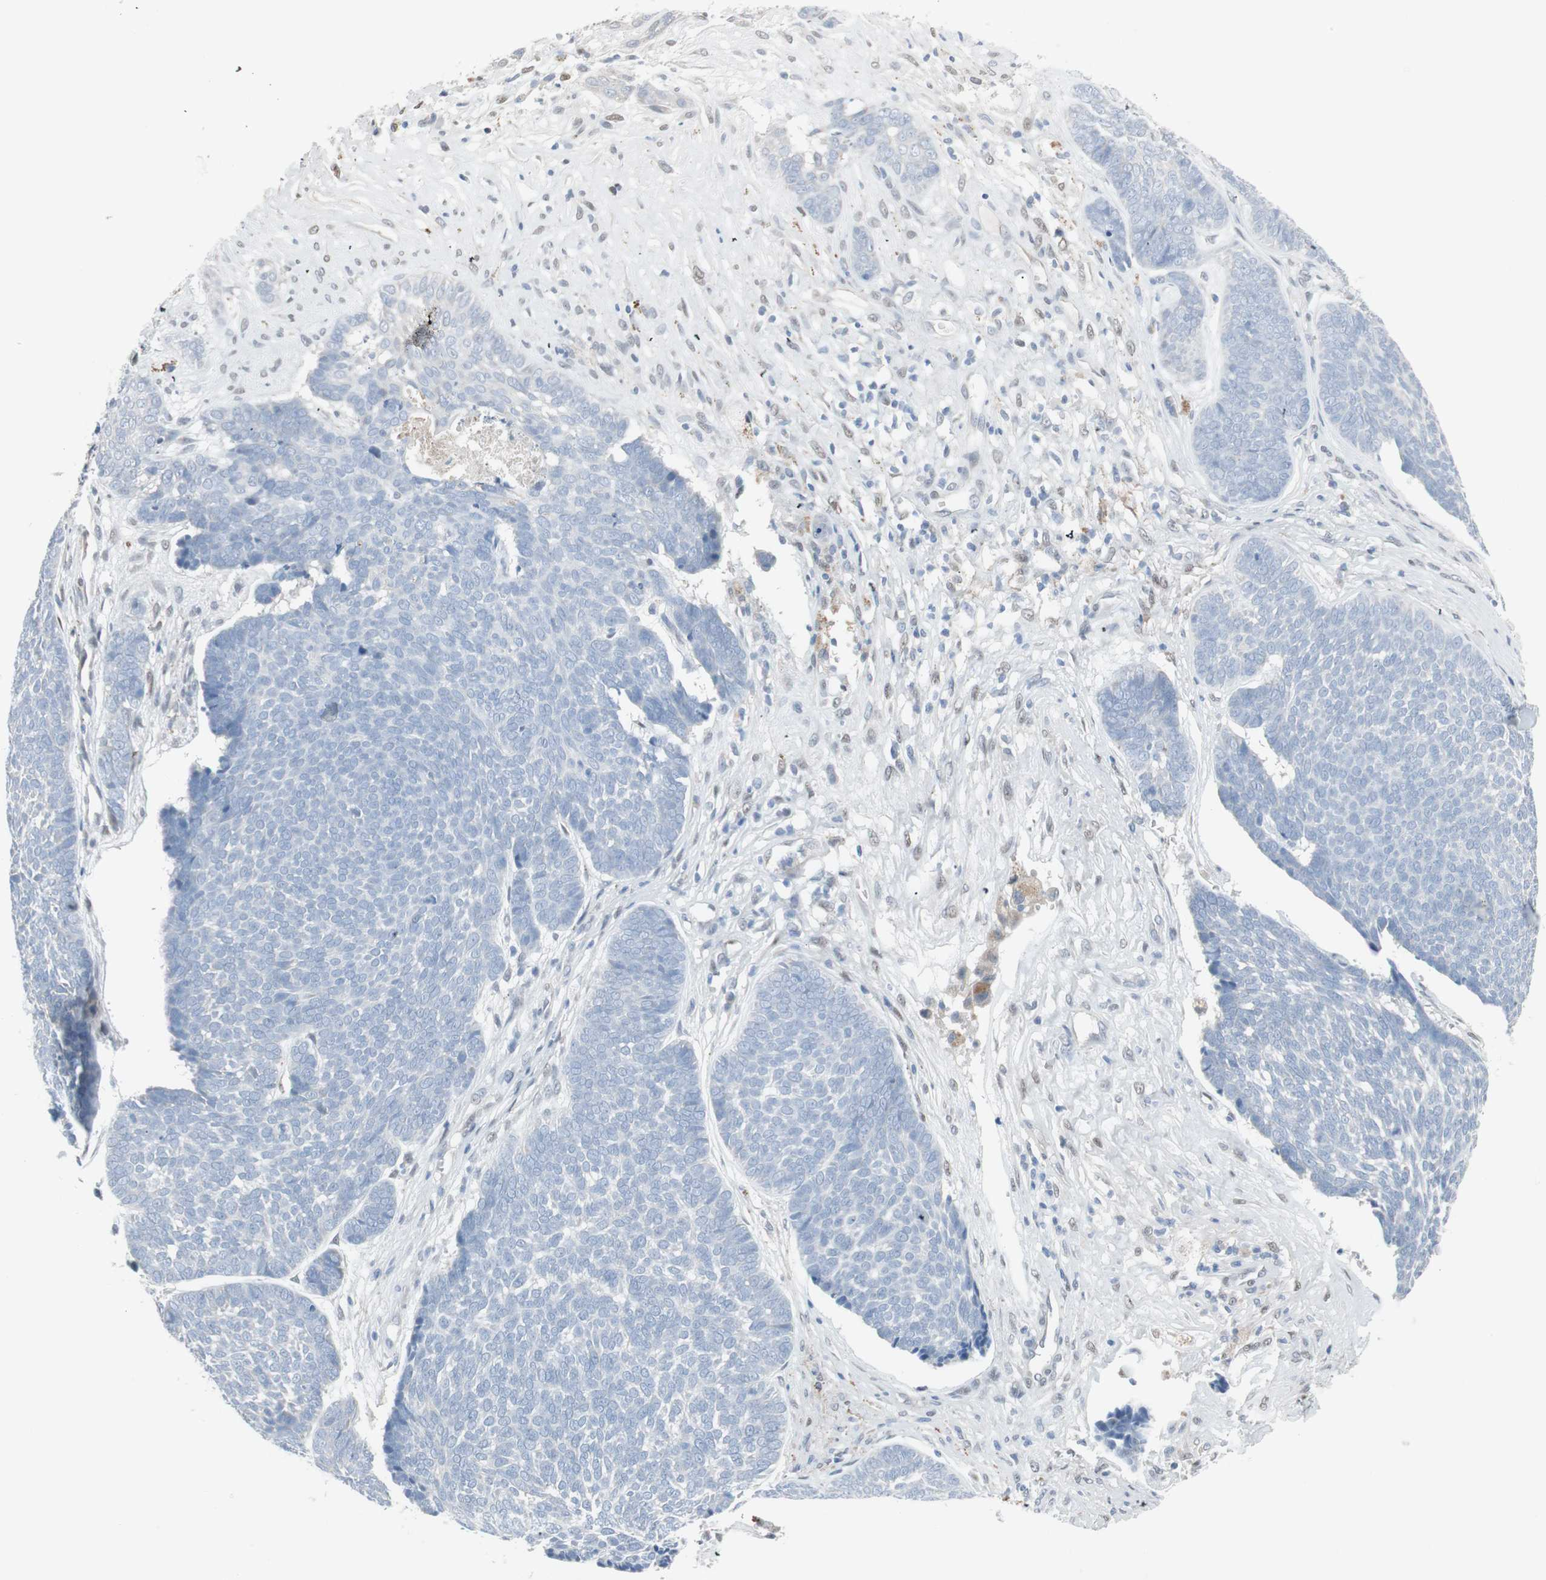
{"staining": {"intensity": "negative", "quantity": "none", "location": "none"}, "tissue": "skin cancer", "cell_type": "Tumor cells", "image_type": "cancer", "snomed": [{"axis": "morphology", "description": "Basal cell carcinoma"}, {"axis": "topography", "description": "Skin"}], "caption": "Immunohistochemical staining of human basal cell carcinoma (skin) shows no significant expression in tumor cells.", "gene": "CAND2", "patient": {"sex": "male", "age": 84}}